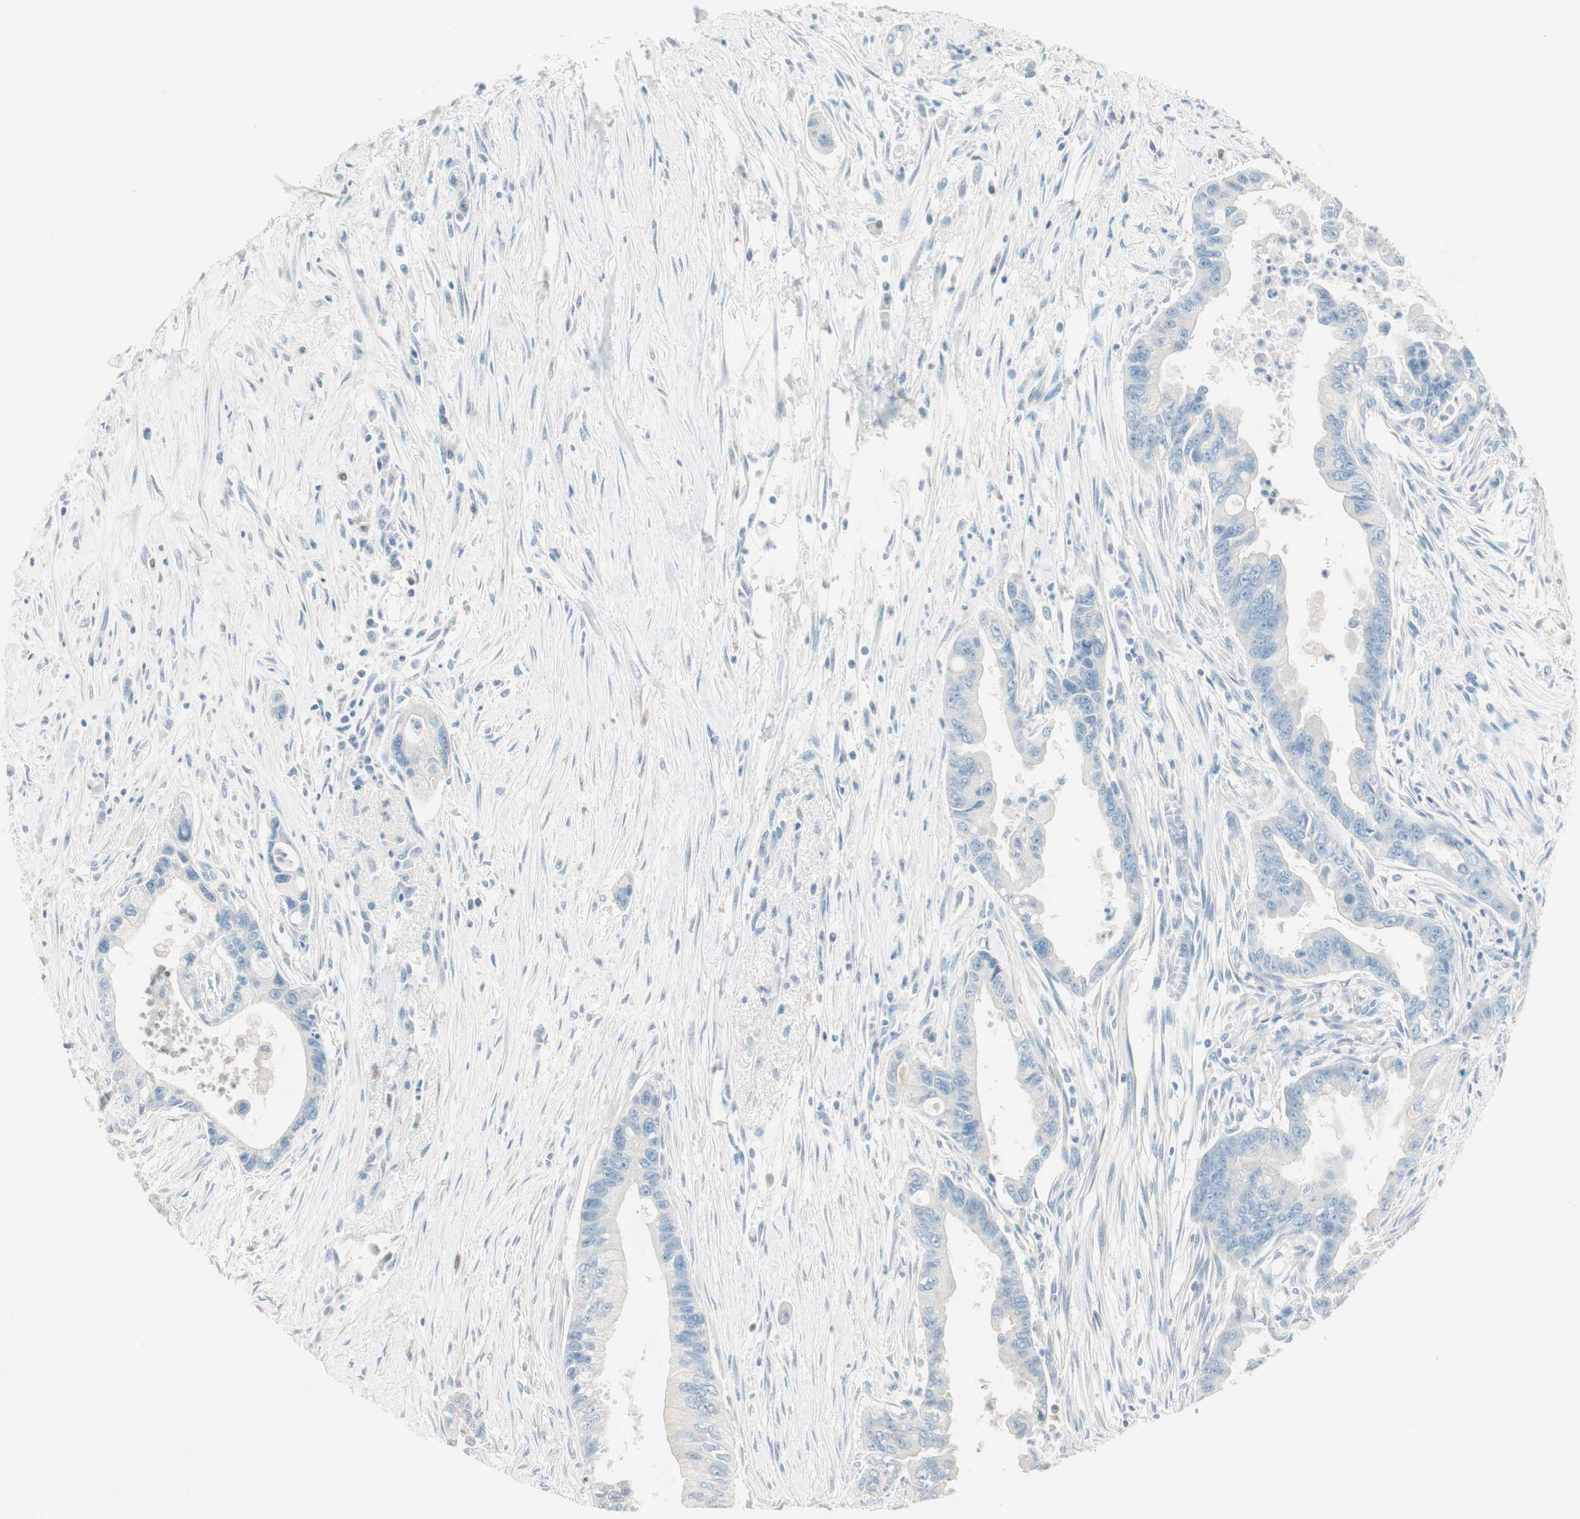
{"staining": {"intensity": "negative", "quantity": "none", "location": "none"}, "tissue": "pancreatic cancer", "cell_type": "Tumor cells", "image_type": "cancer", "snomed": [{"axis": "morphology", "description": "Adenocarcinoma, NOS"}, {"axis": "topography", "description": "Pancreas"}], "caption": "An image of pancreatic cancer stained for a protein displays no brown staining in tumor cells. Nuclei are stained in blue.", "gene": "HPGD", "patient": {"sex": "male", "age": 70}}